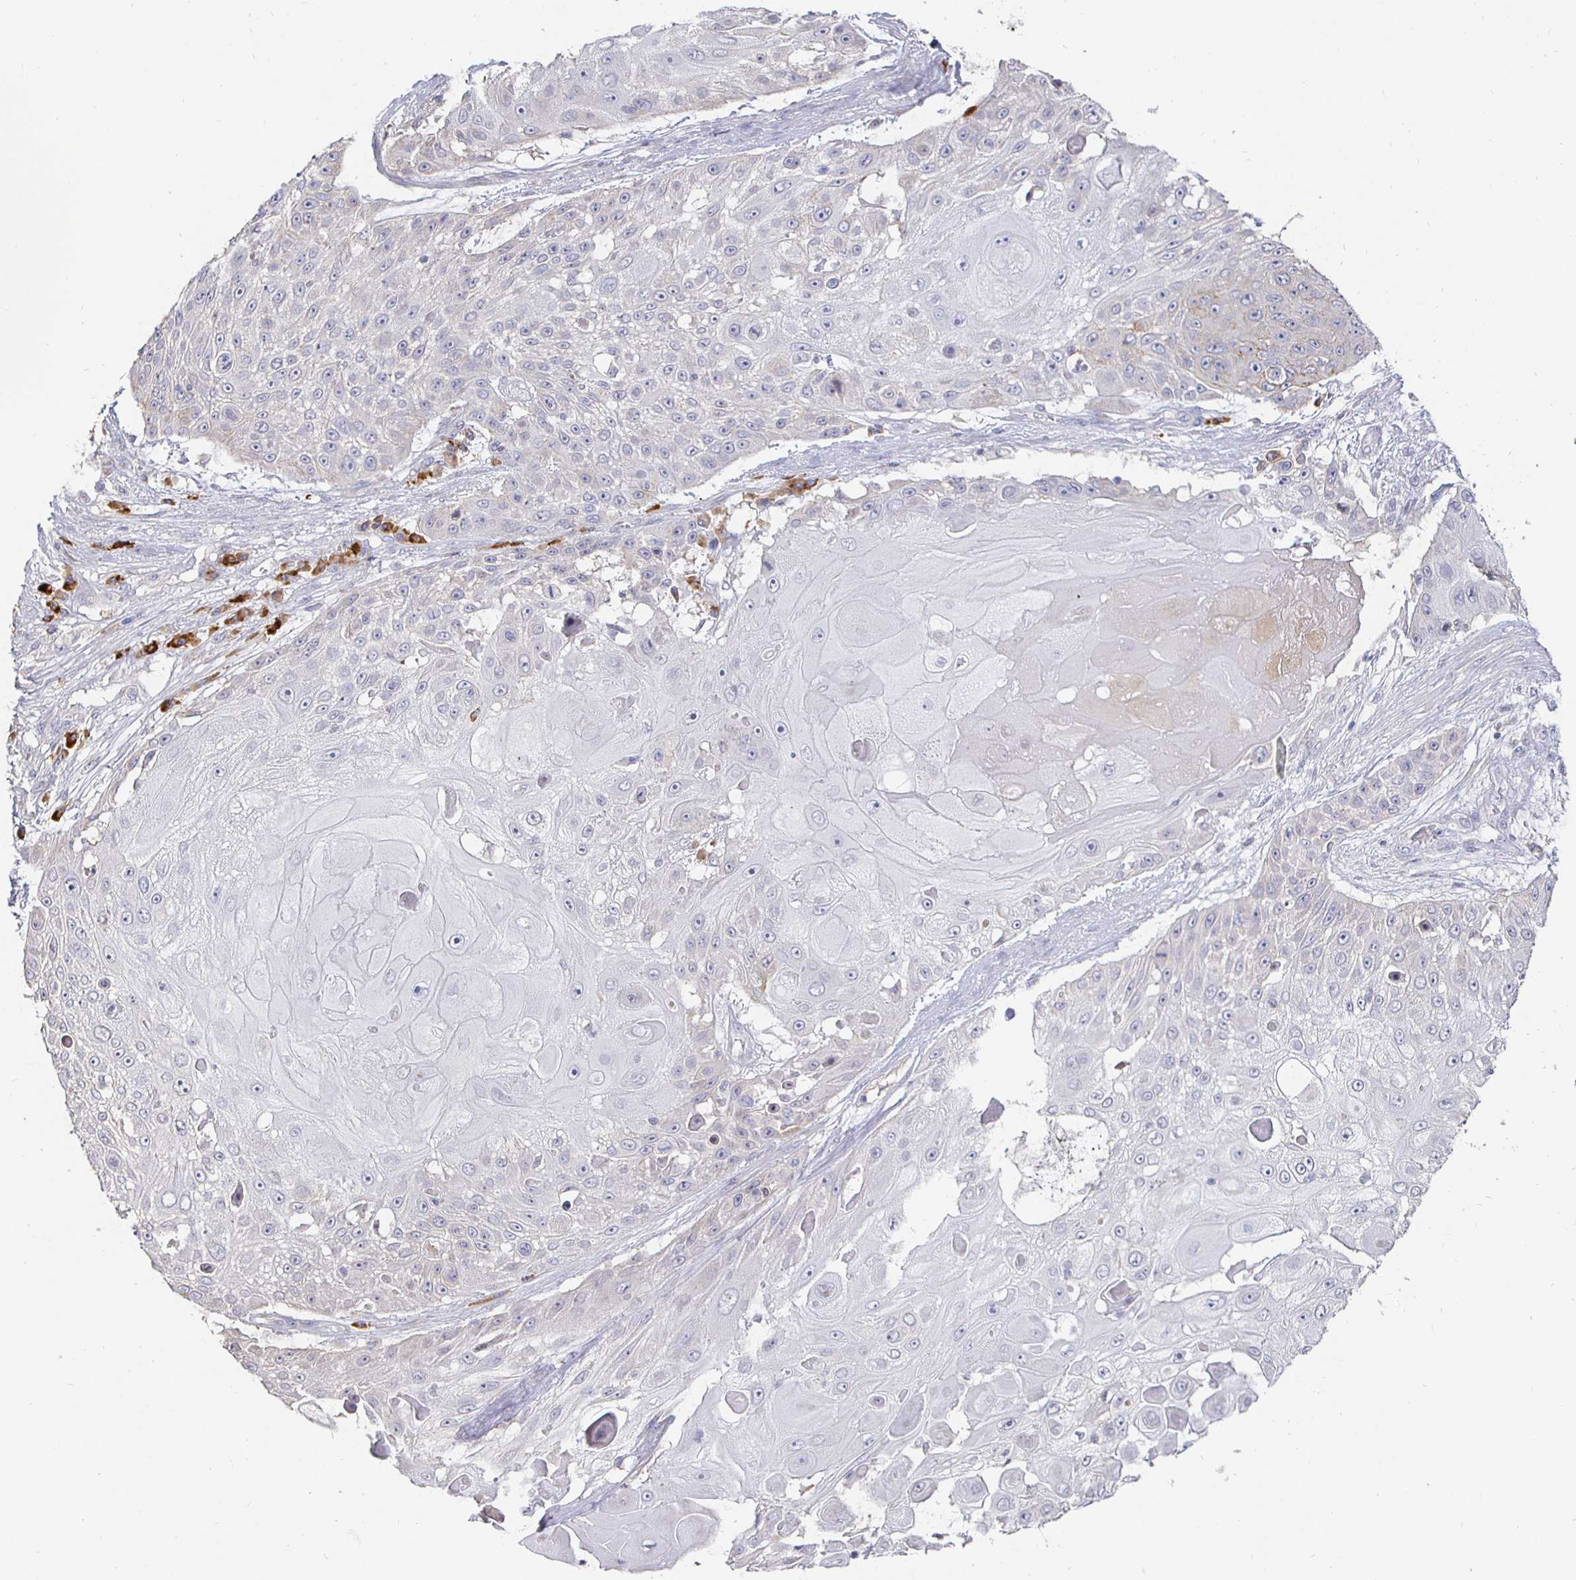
{"staining": {"intensity": "negative", "quantity": "none", "location": "none"}, "tissue": "skin cancer", "cell_type": "Tumor cells", "image_type": "cancer", "snomed": [{"axis": "morphology", "description": "Squamous cell carcinoma, NOS"}, {"axis": "topography", "description": "Skin"}], "caption": "A high-resolution image shows immunohistochemistry staining of squamous cell carcinoma (skin), which demonstrates no significant expression in tumor cells.", "gene": "CXCR3", "patient": {"sex": "female", "age": 86}}